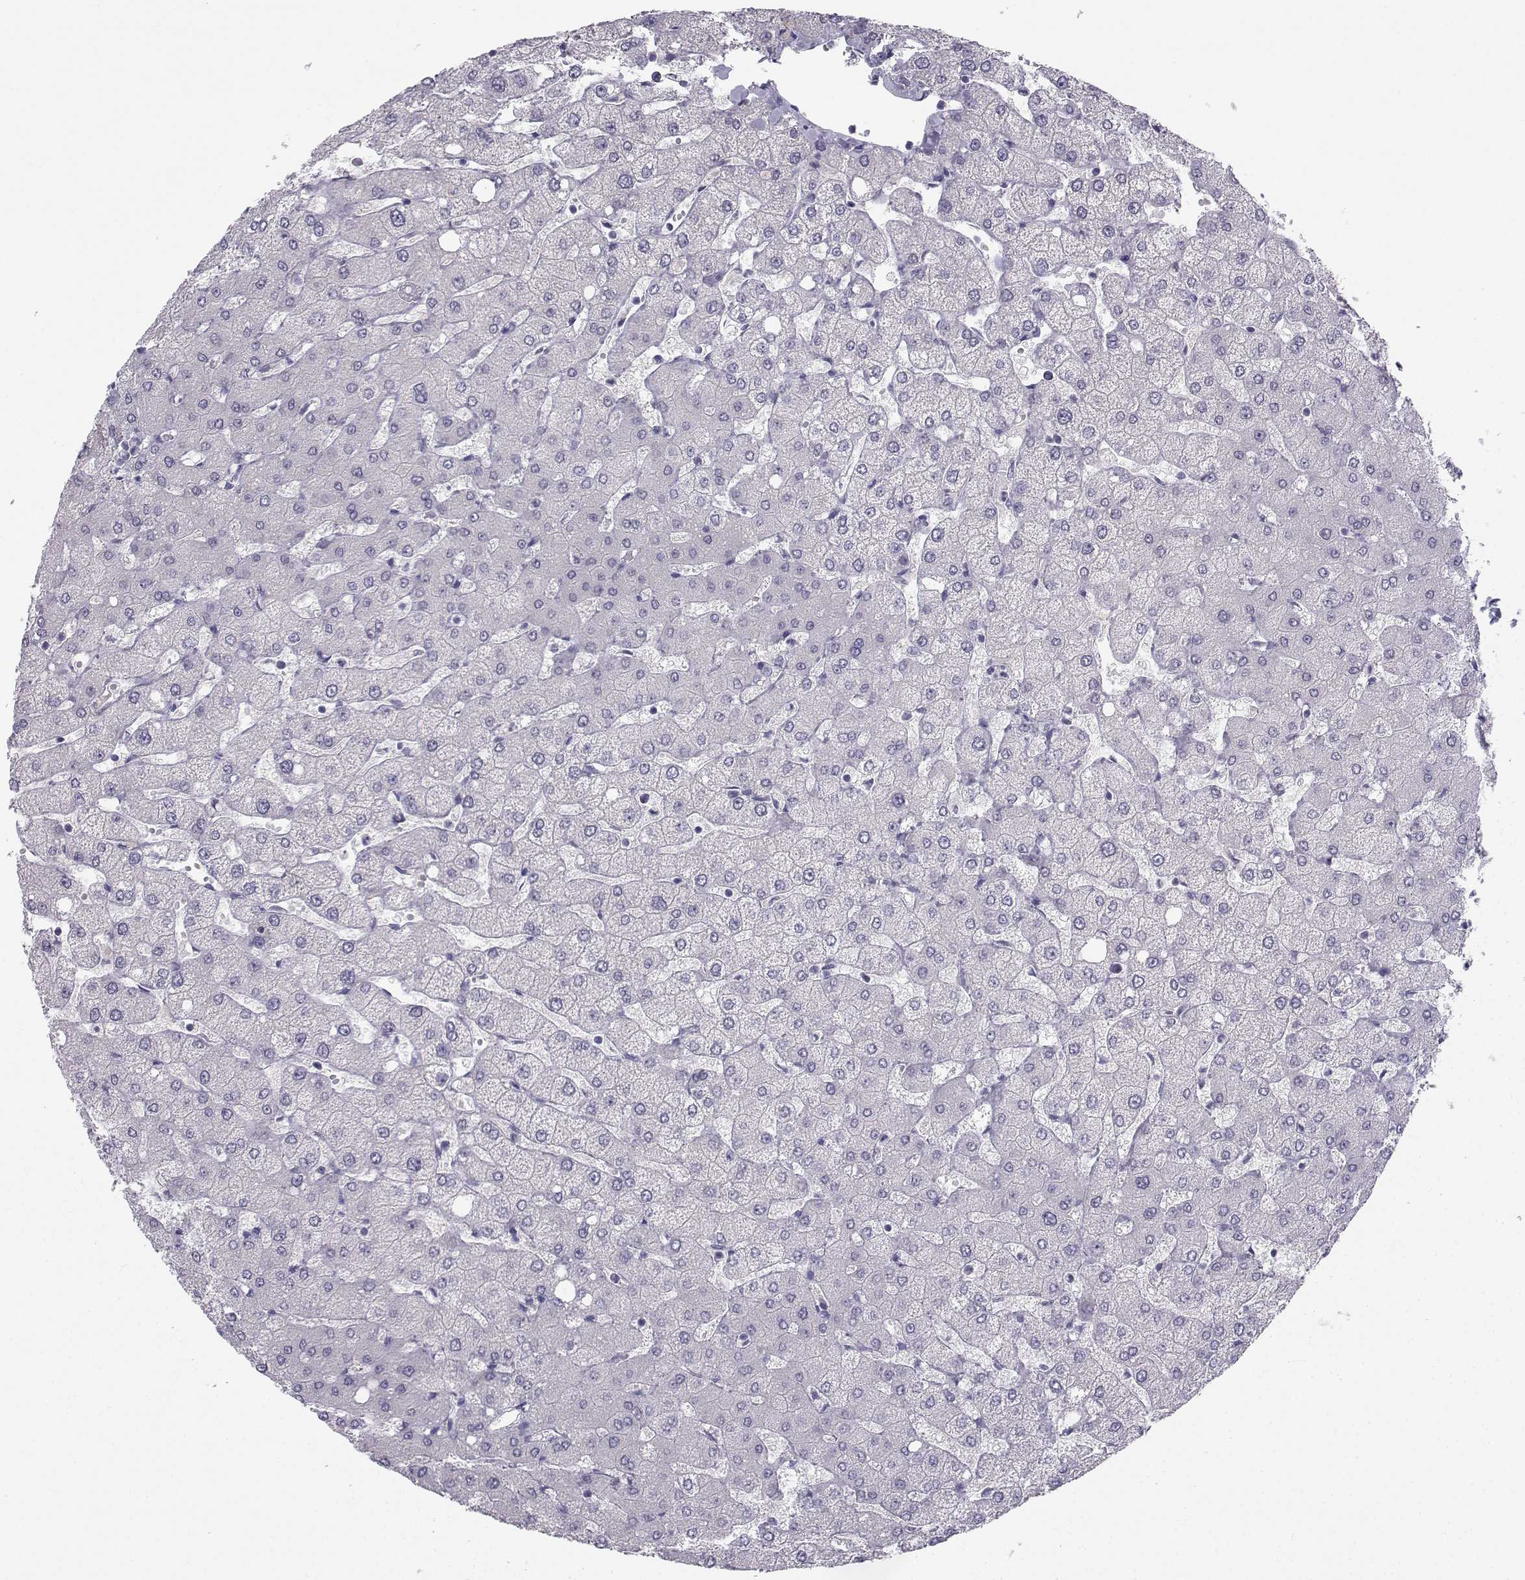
{"staining": {"intensity": "negative", "quantity": "none", "location": "none"}, "tissue": "liver", "cell_type": "Cholangiocytes", "image_type": "normal", "snomed": [{"axis": "morphology", "description": "Normal tissue, NOS"}, {"axis": "topography", "description": "Liver"}], "caption": "High magnification brightfield microscopy of unremarkable liver stained with DAB (brown) and counterstained with hematoxylin (blue): cholangiocytes show no significant expression. Nuclei are stained in blue.", "gene": "SYCE1", "patient": {"sex": "female", "age": 54}}